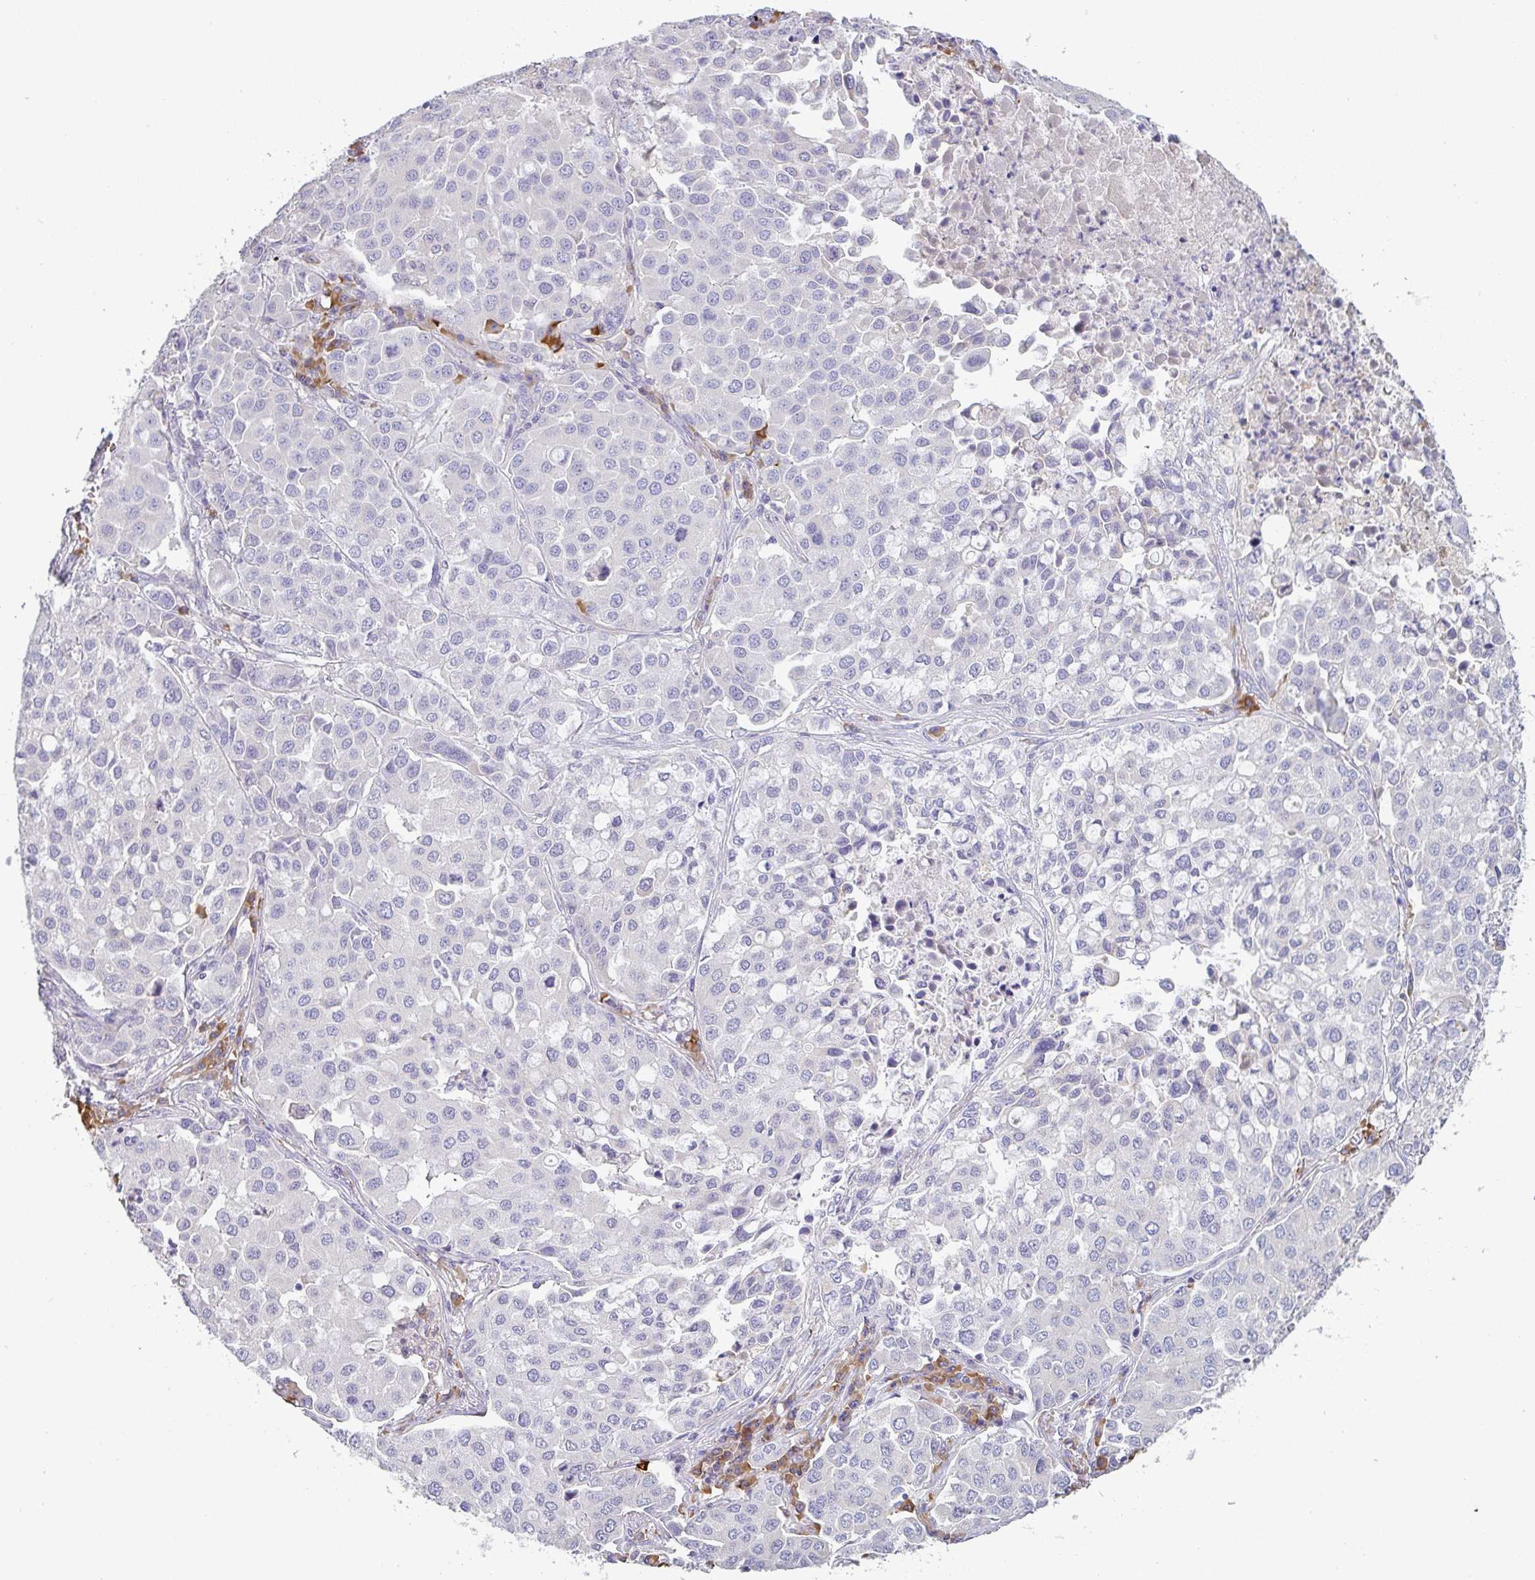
{"staining": {"intensity": "negative", "quantity": "none", "location": "none"}, "tissue": "lung cancer", "cell_type": "Tumor cells", "image_type": "cancer", "snomed": [{"axis": "morphology", "description": "Adenocarcinoma, NOS"}, {"axis": "morphology", "description": "Adenocarcinoma, metastatic, NOS"}, {"axis": "topography", "description": "Lymph node"}, {"axis": "topography", "description": "Lung"}], "caption": "An immunohistochemistry photomicrograph of lung metastatic adenocarcinoma is shown. There is no staining in tumor cells of lung metastatic adenocarcinoma. (DAB IHC with hematoxylin counter stain).", "gene": "ZNF215", "patient": {"sex": "female", "age": 65}}